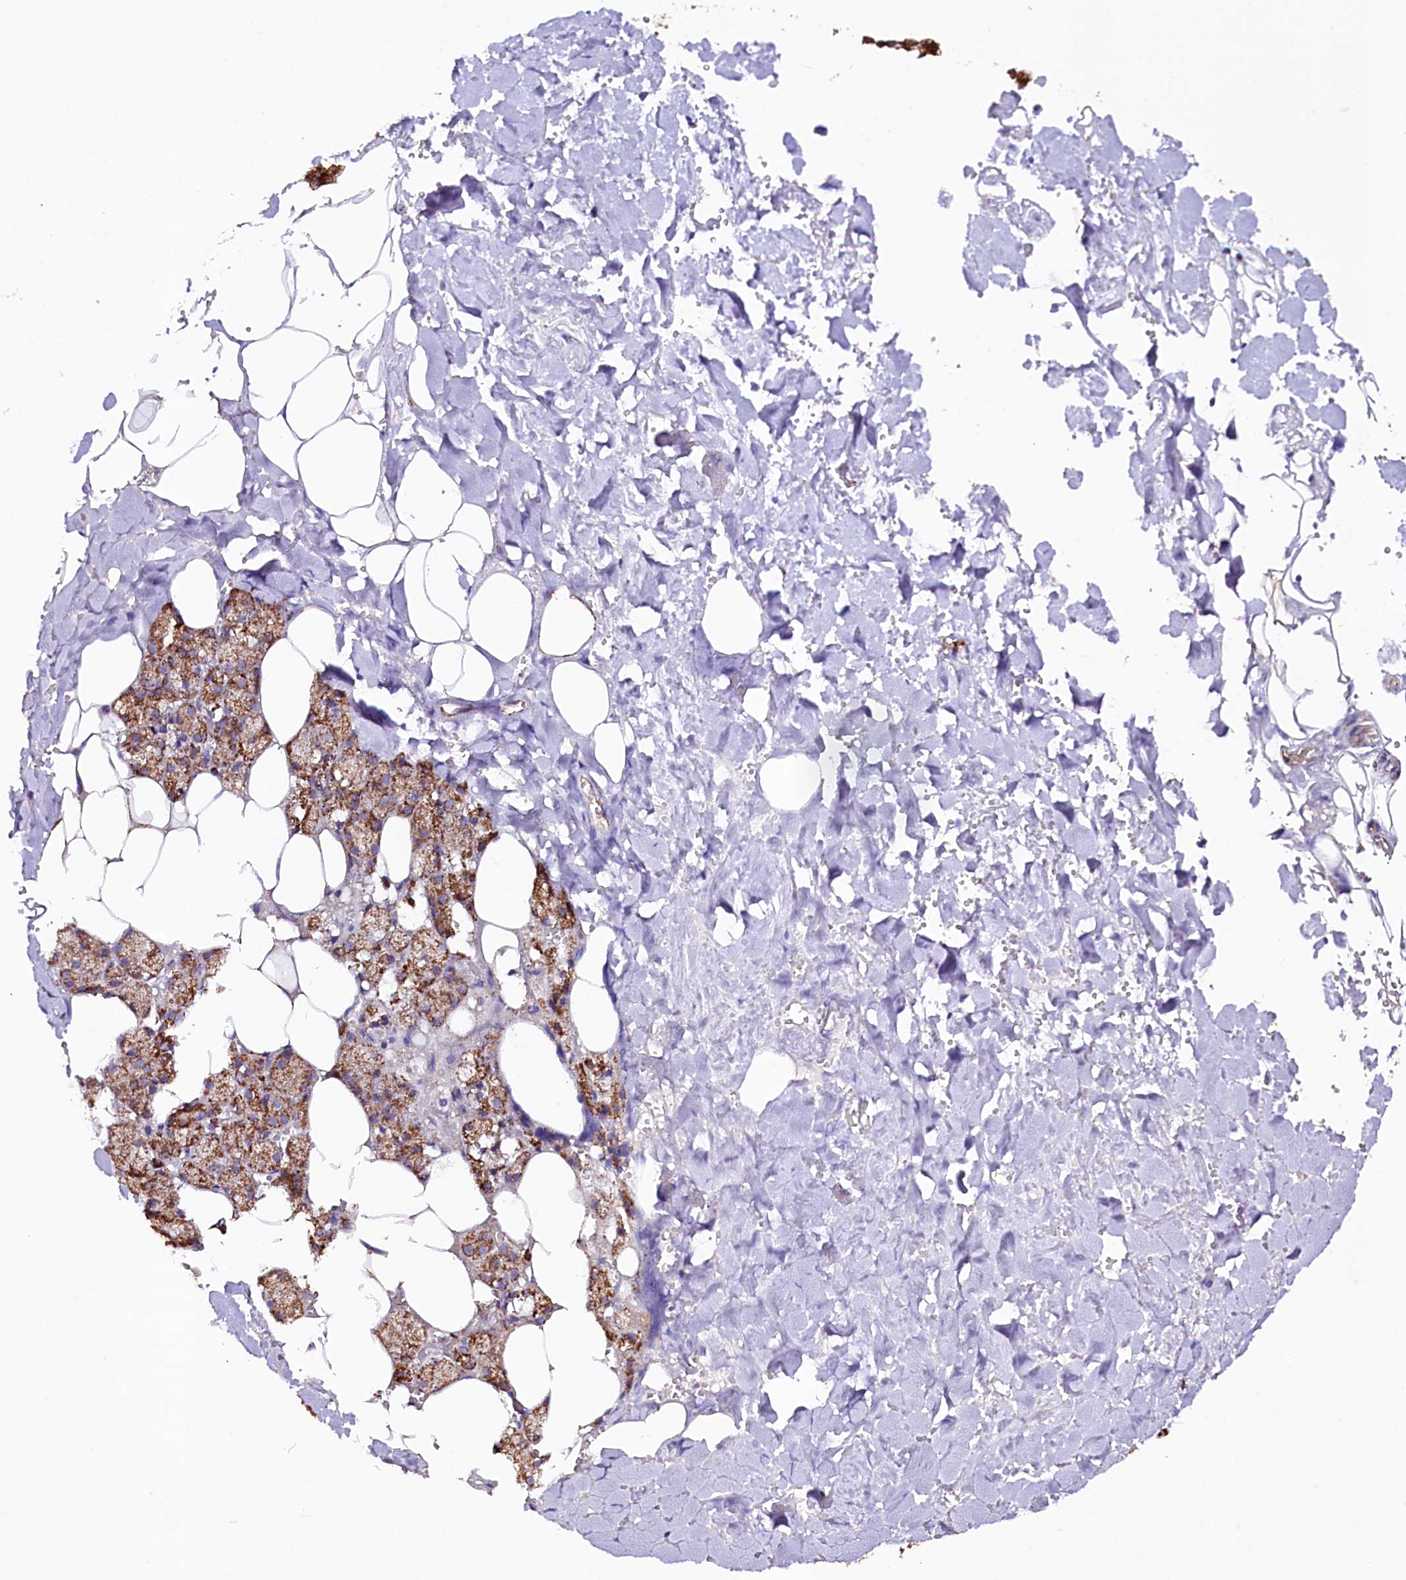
{"staining": {"intensity": "moderate", "quantity": ">75%", "location": "cytoplasmic/membranous"}, "tissue": "salivary gland", "cell_type": "Glandular cells", "image_type": "normal", "snomed": [{"axis": "morphology", "description": "Normal tissue, NOS"}, {"axis": "topography", "description": "Salivary gland"}], "caption": "A medium amount of moderate cytoplasmic/membranous expression is identified in about >75% of glandular cells in normal salivary gland.", "gene": "APLP2", "patient": {"sex": "male", "age": 62}}